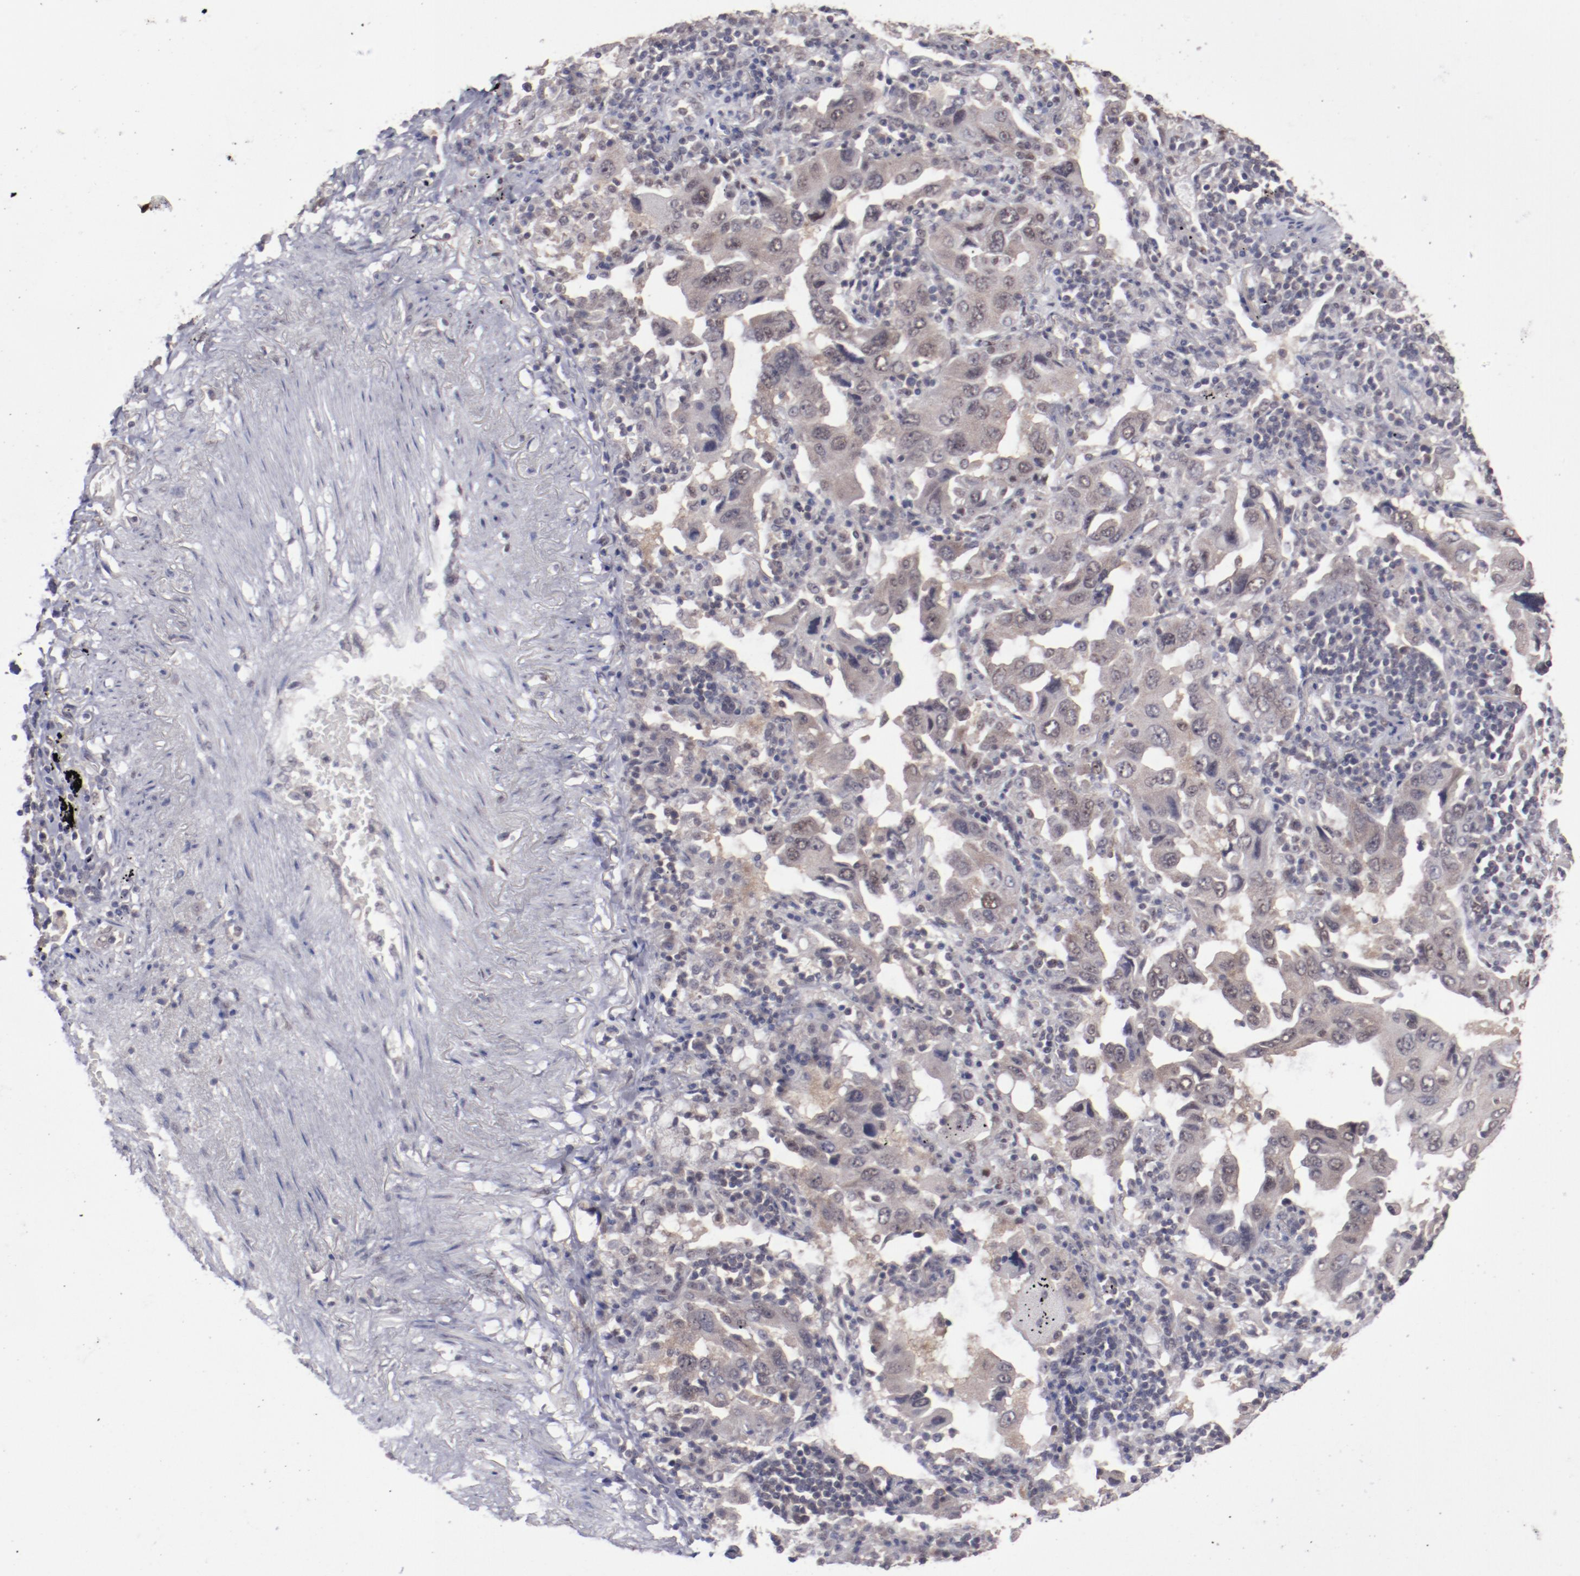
{"staining": {"intensity": "weak", "quantity": ">75%", "location": "cytoplasmic/membranous,nuclear"}, "tissue": "lung cancer", "cell_type": "Tumor cells", "image_type": "cancer", "snomed": [{"axis": "morphology", "description": "Adenocarcinoma, NOS"}, {"axis": "topography", "description": "Lung"}], "caption": "Immunohistochemical staining of adenocarcinoma (lung) displays low levels of weak cytoplasmic/membranous and nuclear protein expression in about >75% of tumor cells. The protein of interest is shown in brown color, while the nuclei are stained blue.", "gene": "ARNT", "patient": {"sex": "female", "age": 65}}